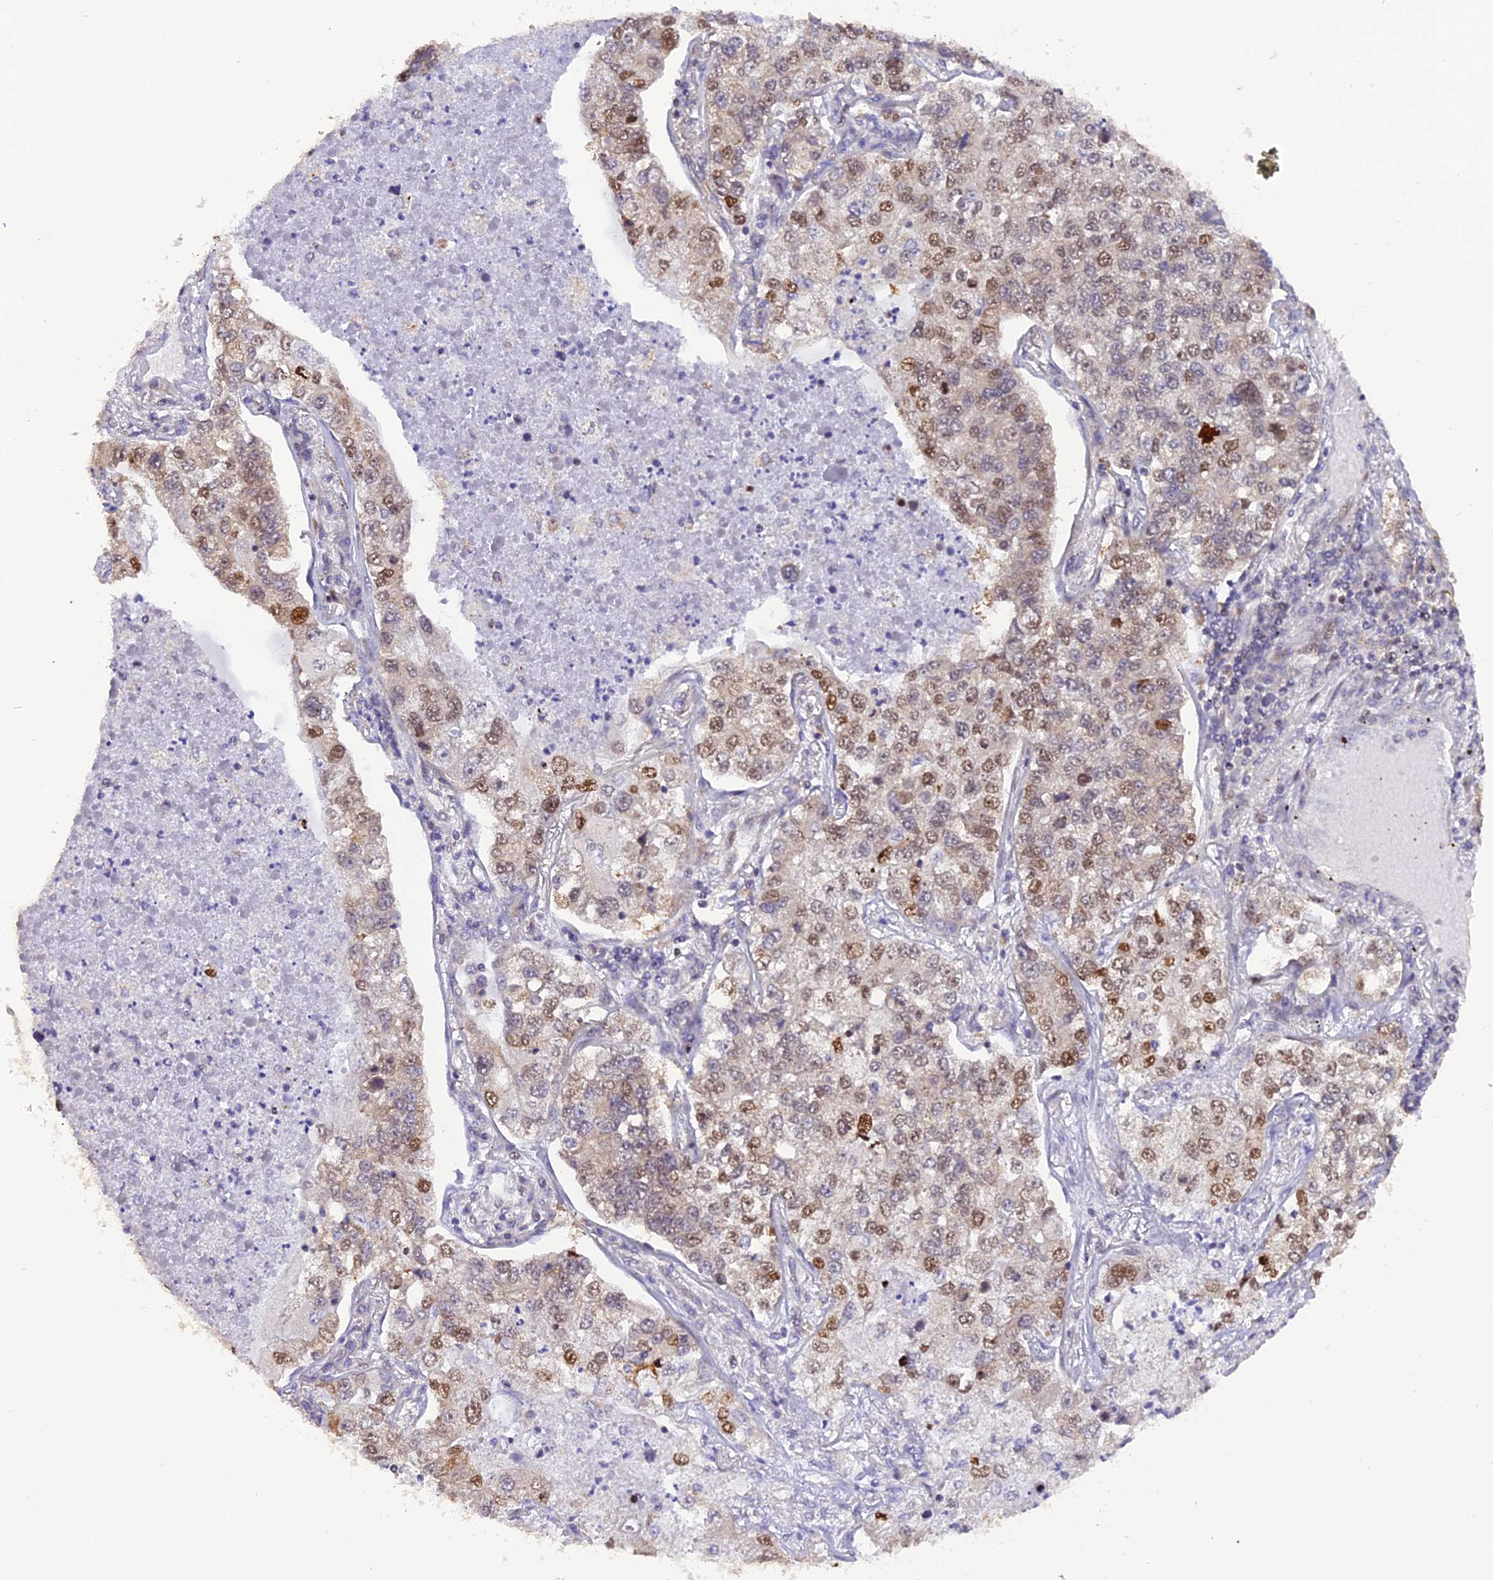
{"staining": {"intensity": "moderate", "quantity": "25%-75%", "location": "nuclear"}, "tissue": "lung cancer", "cell_type": "Tumor cells", "image_type": "cancer", "snomed": [{"axis": "morphology", "description": "Adenocarcinoma, NOS"}, {"axis": "topography", "description": "Lung"}], "caption": "Protein staining reveals moderate nuclear expression in approximately 25%-75% of tumor cells in lung cancer (adenocarcinoma). The staining was performed using DAB to visualize the protein expression in brown, while the nuclei were stained in blue with hematoxylin (Magnification: 20x).", "gene": "SAMD4A", "patient": {"sex": "male", "age": 49}}